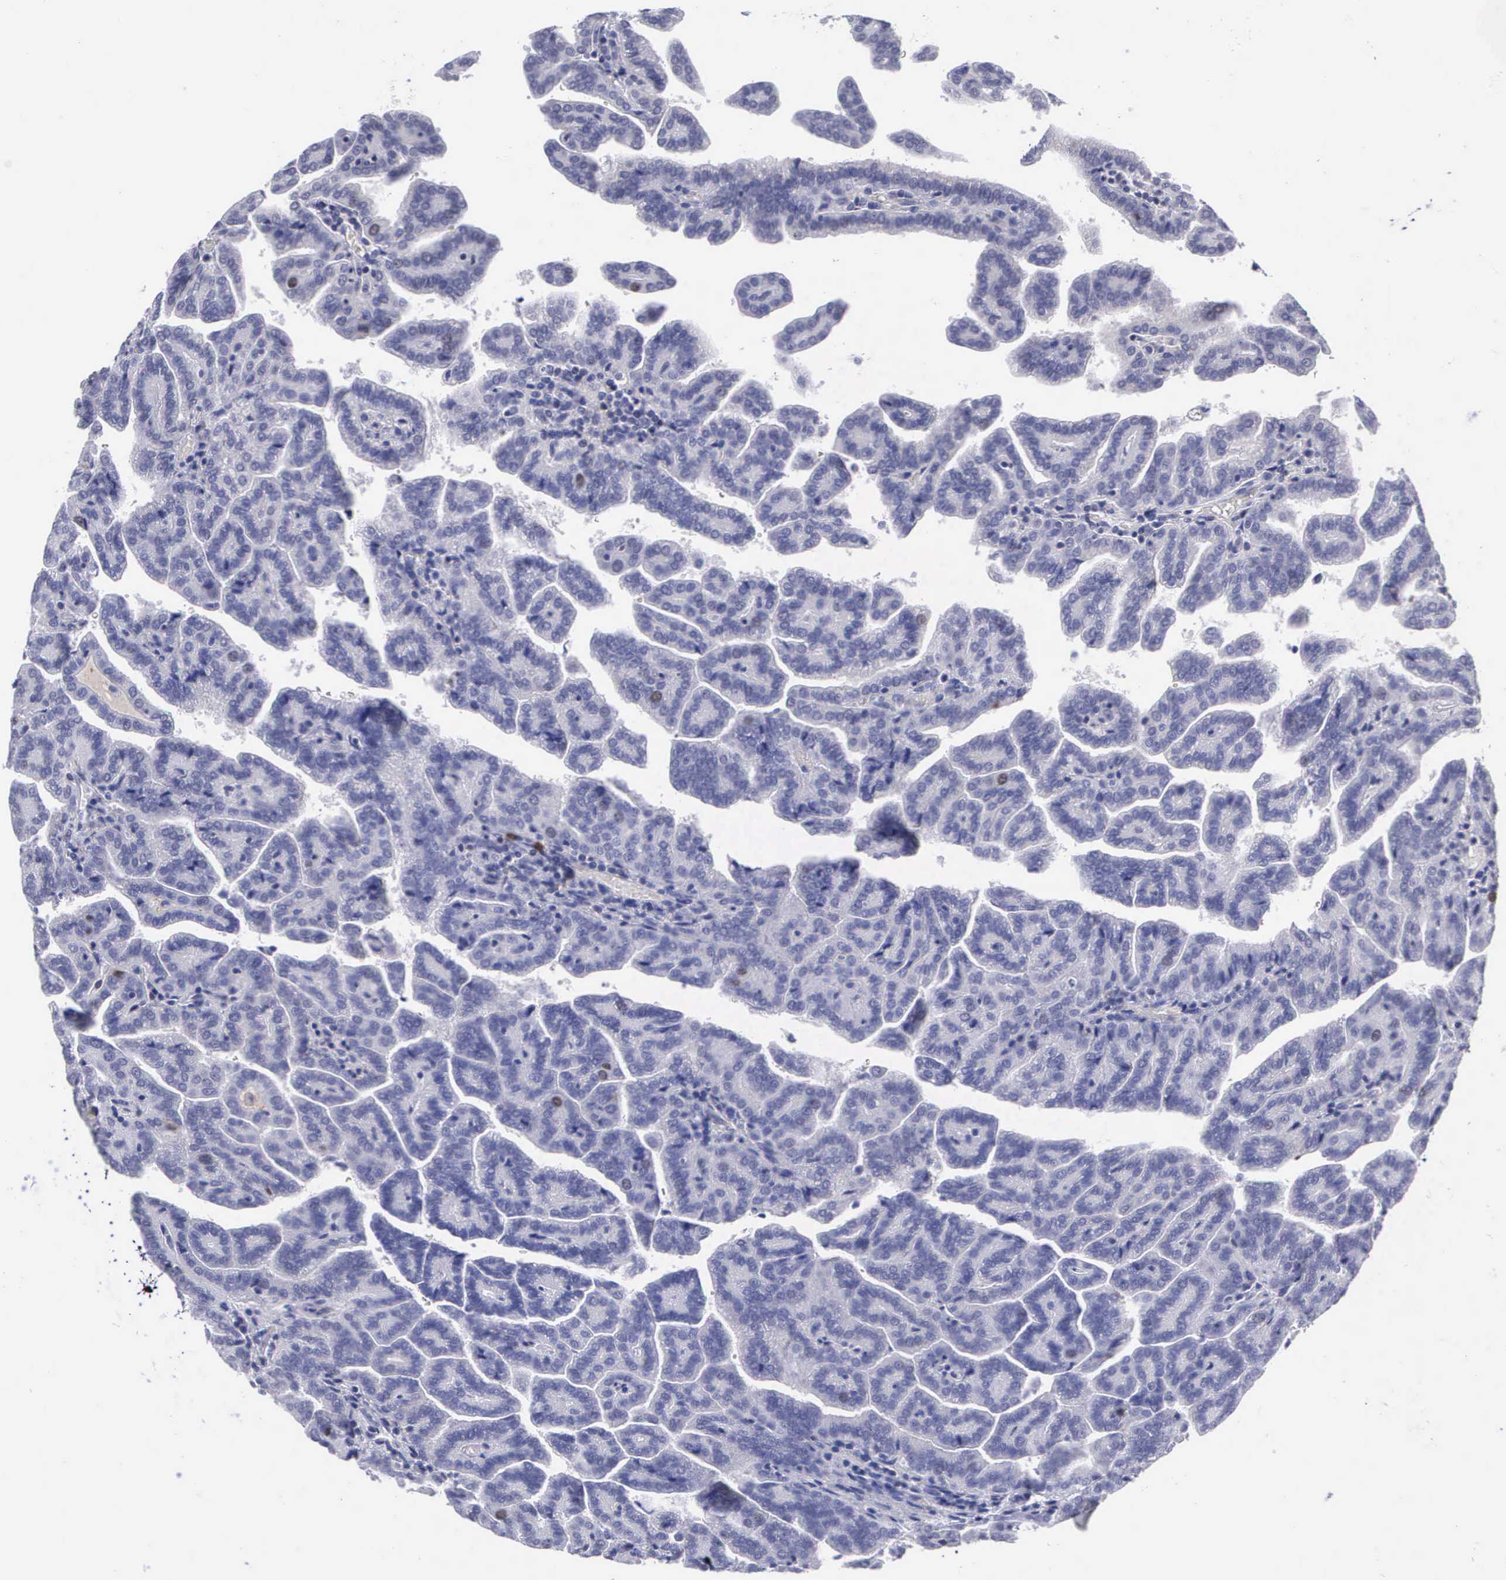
{"staining": {"intensity": "weak", "quantity": "<25%", "location": "nuclear"}, "tissue": "renal cancer", "cell_type": "Tumor cells", "image_type": "cancer", "snomed": [{"axis": "morphology", "description": "Adenocarcinoma, NOS"}, {"axis": "topography", "description": "Kidney"}], "caption": "Human renal cancer (adenocarcinoma) stained for a protein using immunohistochemistry shows no expression in tumor cells.", "gene": "MAST4", "patient": {"sex": "male", "age": 61}}